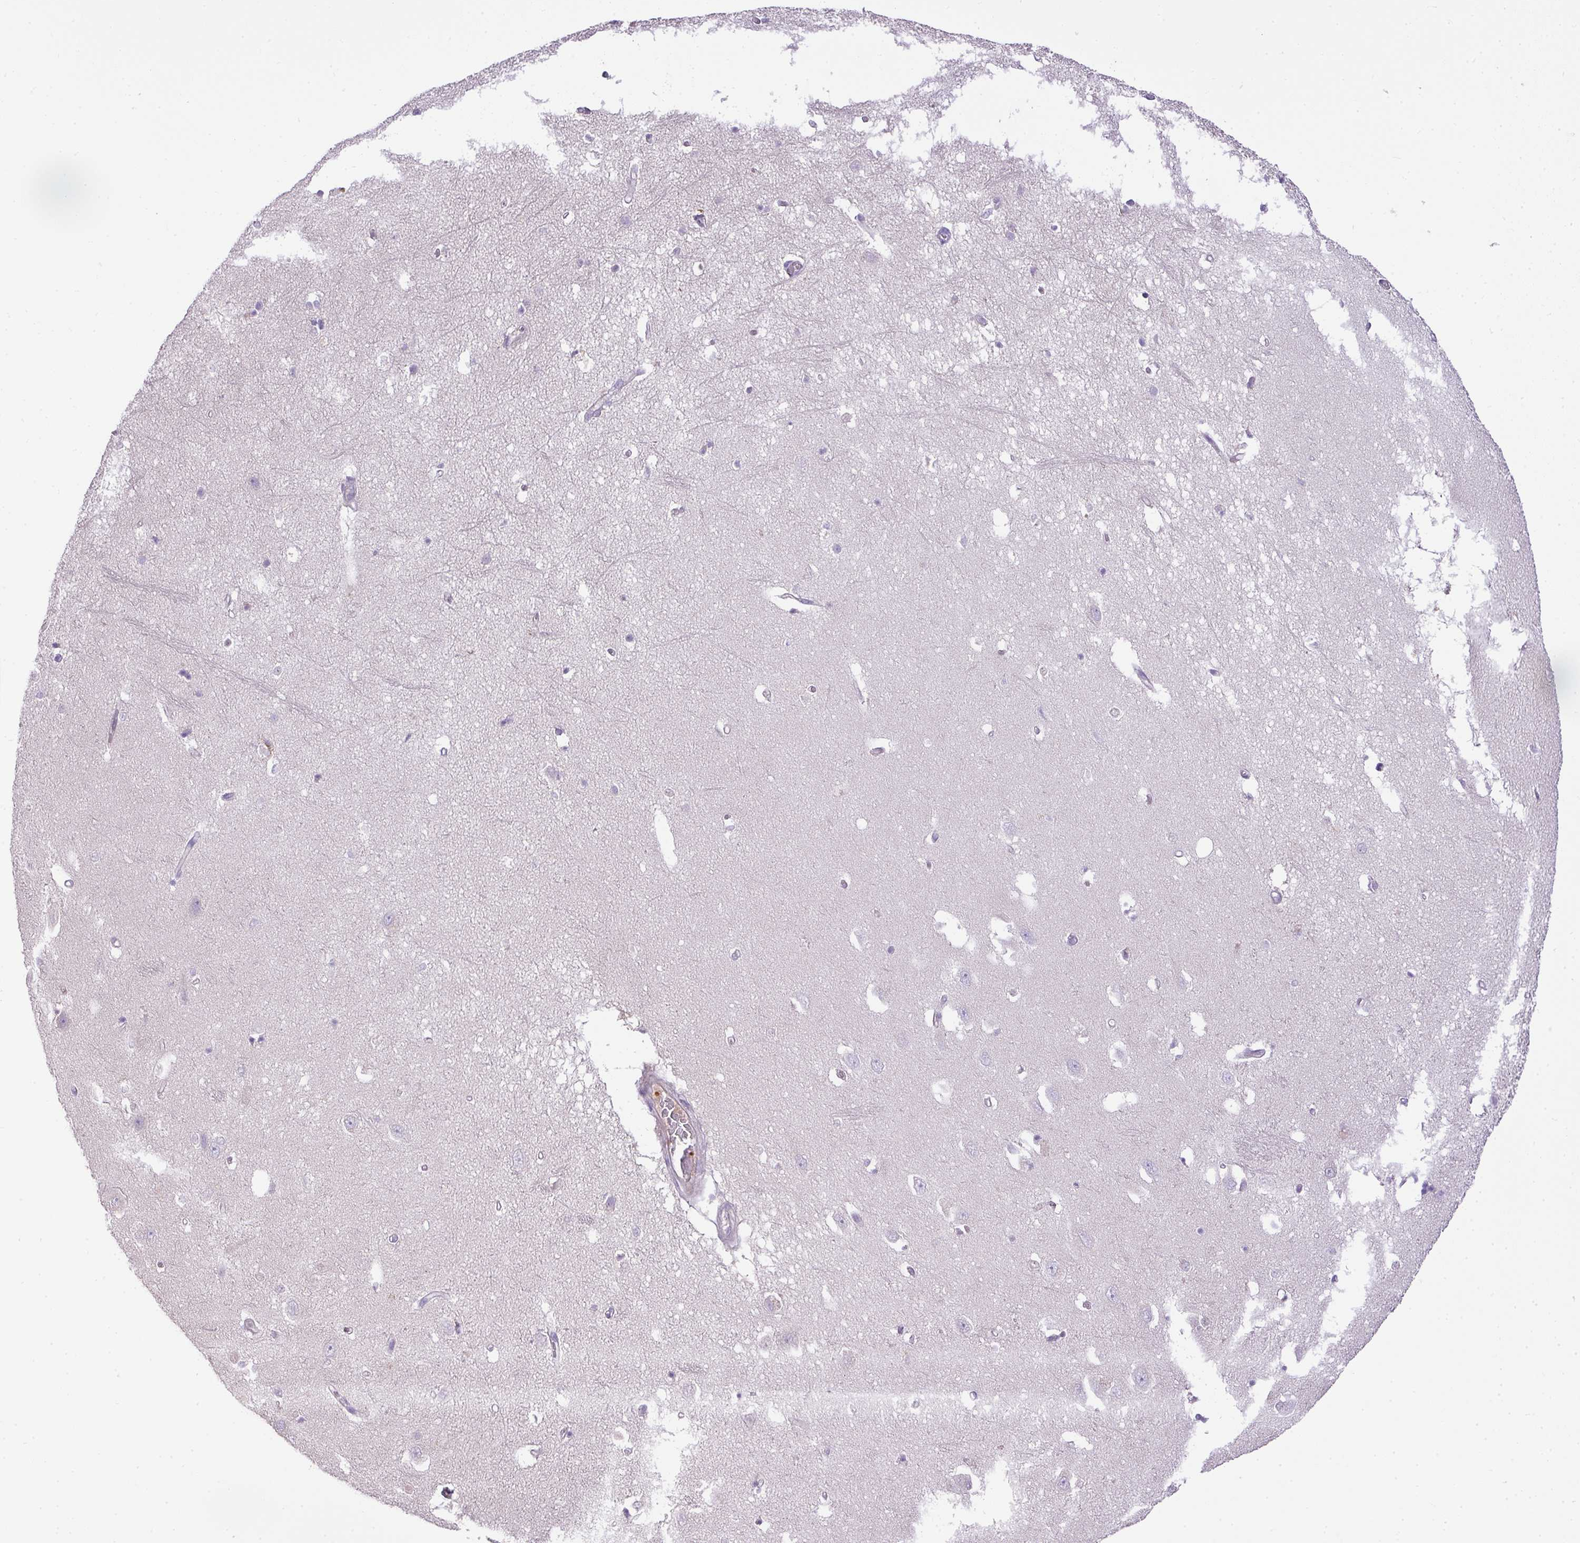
{"staining": {"intensity": "negative", "quantity": "none", "location": "none"}, "tissue": "hippocampus", "cell_type": "Glial cells", "image_type": "normal", "snomed": [{"axis": "morphology", "description": "Normal tissue, NOS"}, {"axis": "topography", "description": "Hippocampus"}], "caption": "DAB immunohistochemical staining of benign human hippocampus reveals no significant positivity in glial cells. The staining was performed using DAB to visualize the protein expression in brown, while the nuclei were stained in blue with hematoxylin (Magnification: 20x).", "gene": "HOXC13", "patient": {"sex": "female", "age": 64}}